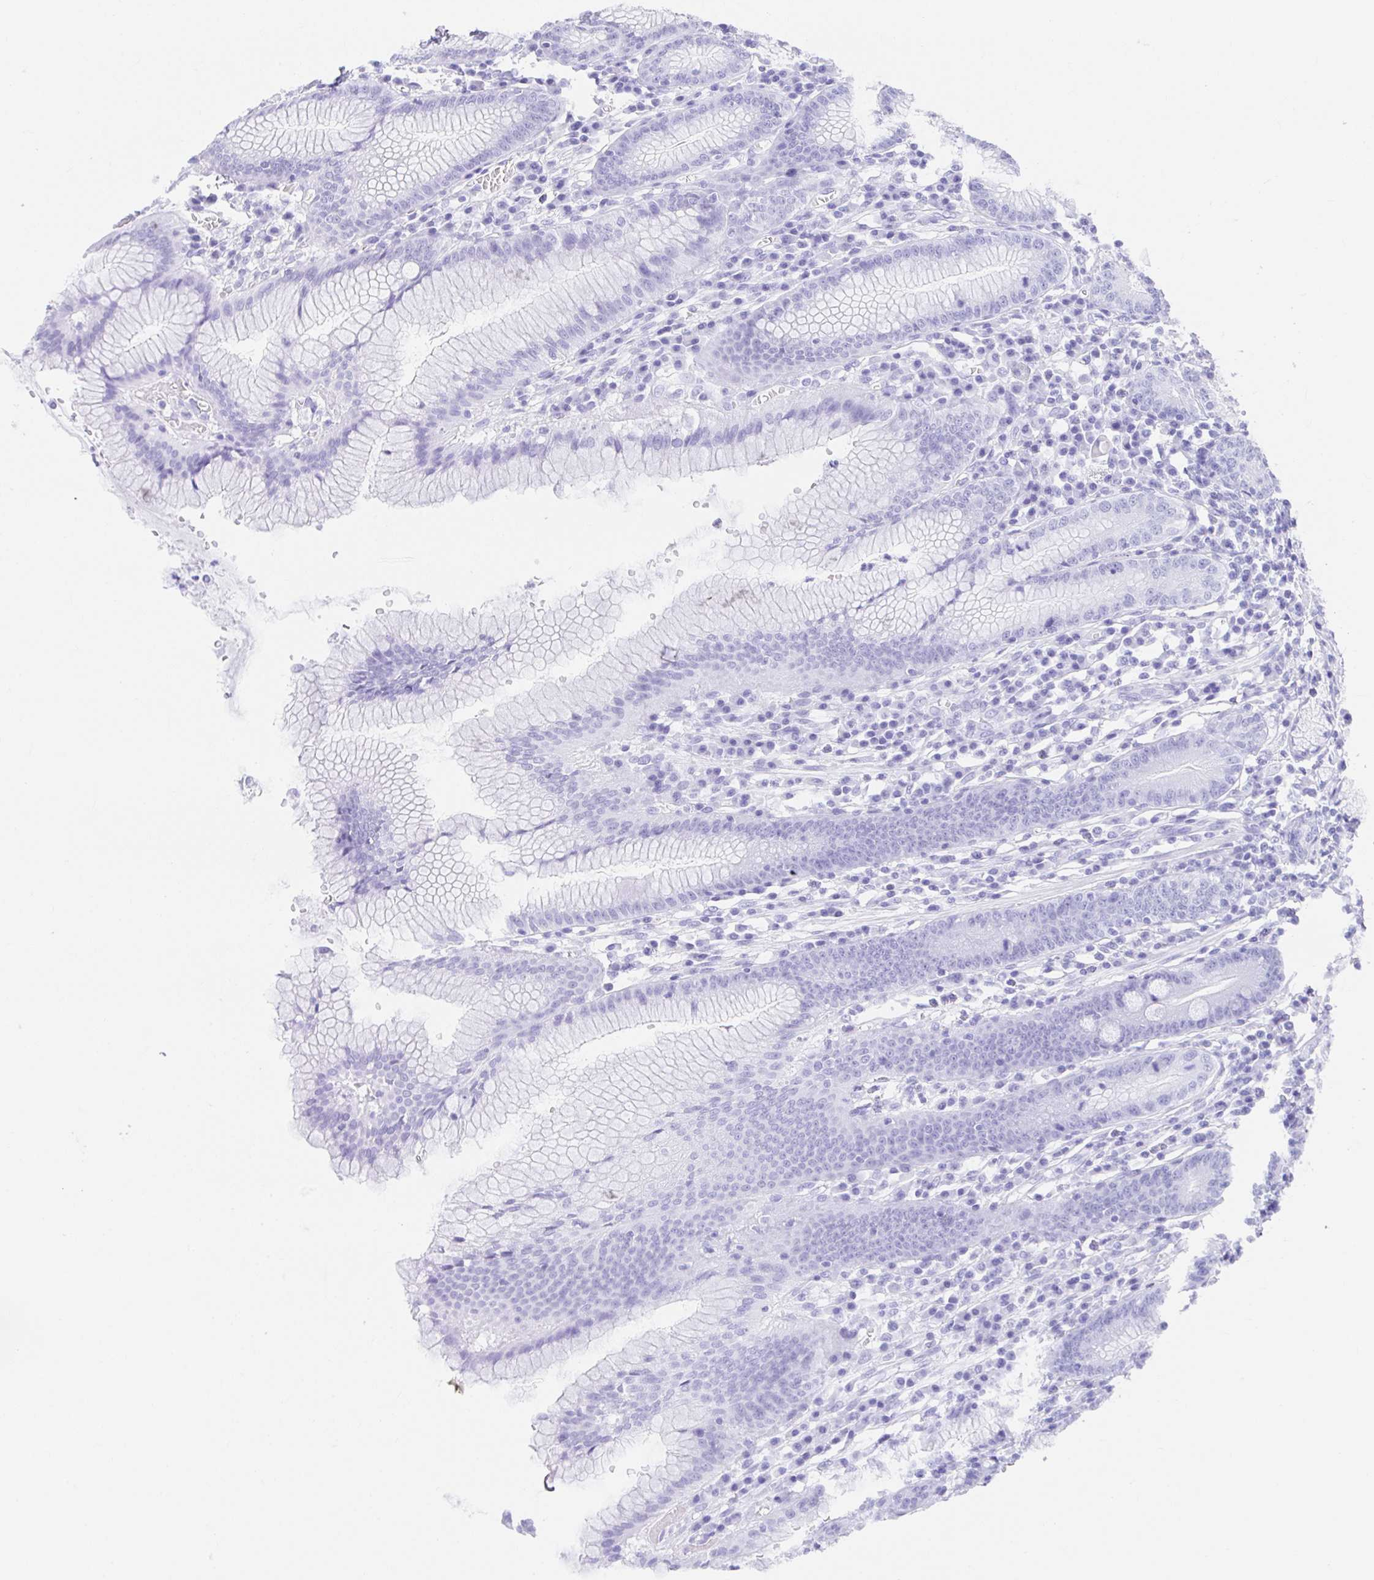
{"staining": {"intensity": "negative", "quantity": "none", "location": "none"}, "tissue": "stomach", "cell_type": "Glandular cells", "image_type": "normal", "snomed": [{"axis": "morphology", "description": "Normal tissue, NOS"}, {"axis": "topography", "description": "Stomach"}], "caption": "DAB (3,3'-diaminobenzidine) immunohistochemical staining of normal human stomach displays no significant positivity in glandular cells. (DAB (3,3'-diaminobenzidine) immunohistochemistry, high magnification).", "gene": "VGLL1", "patient": {"sex": "male", "age": 55}}